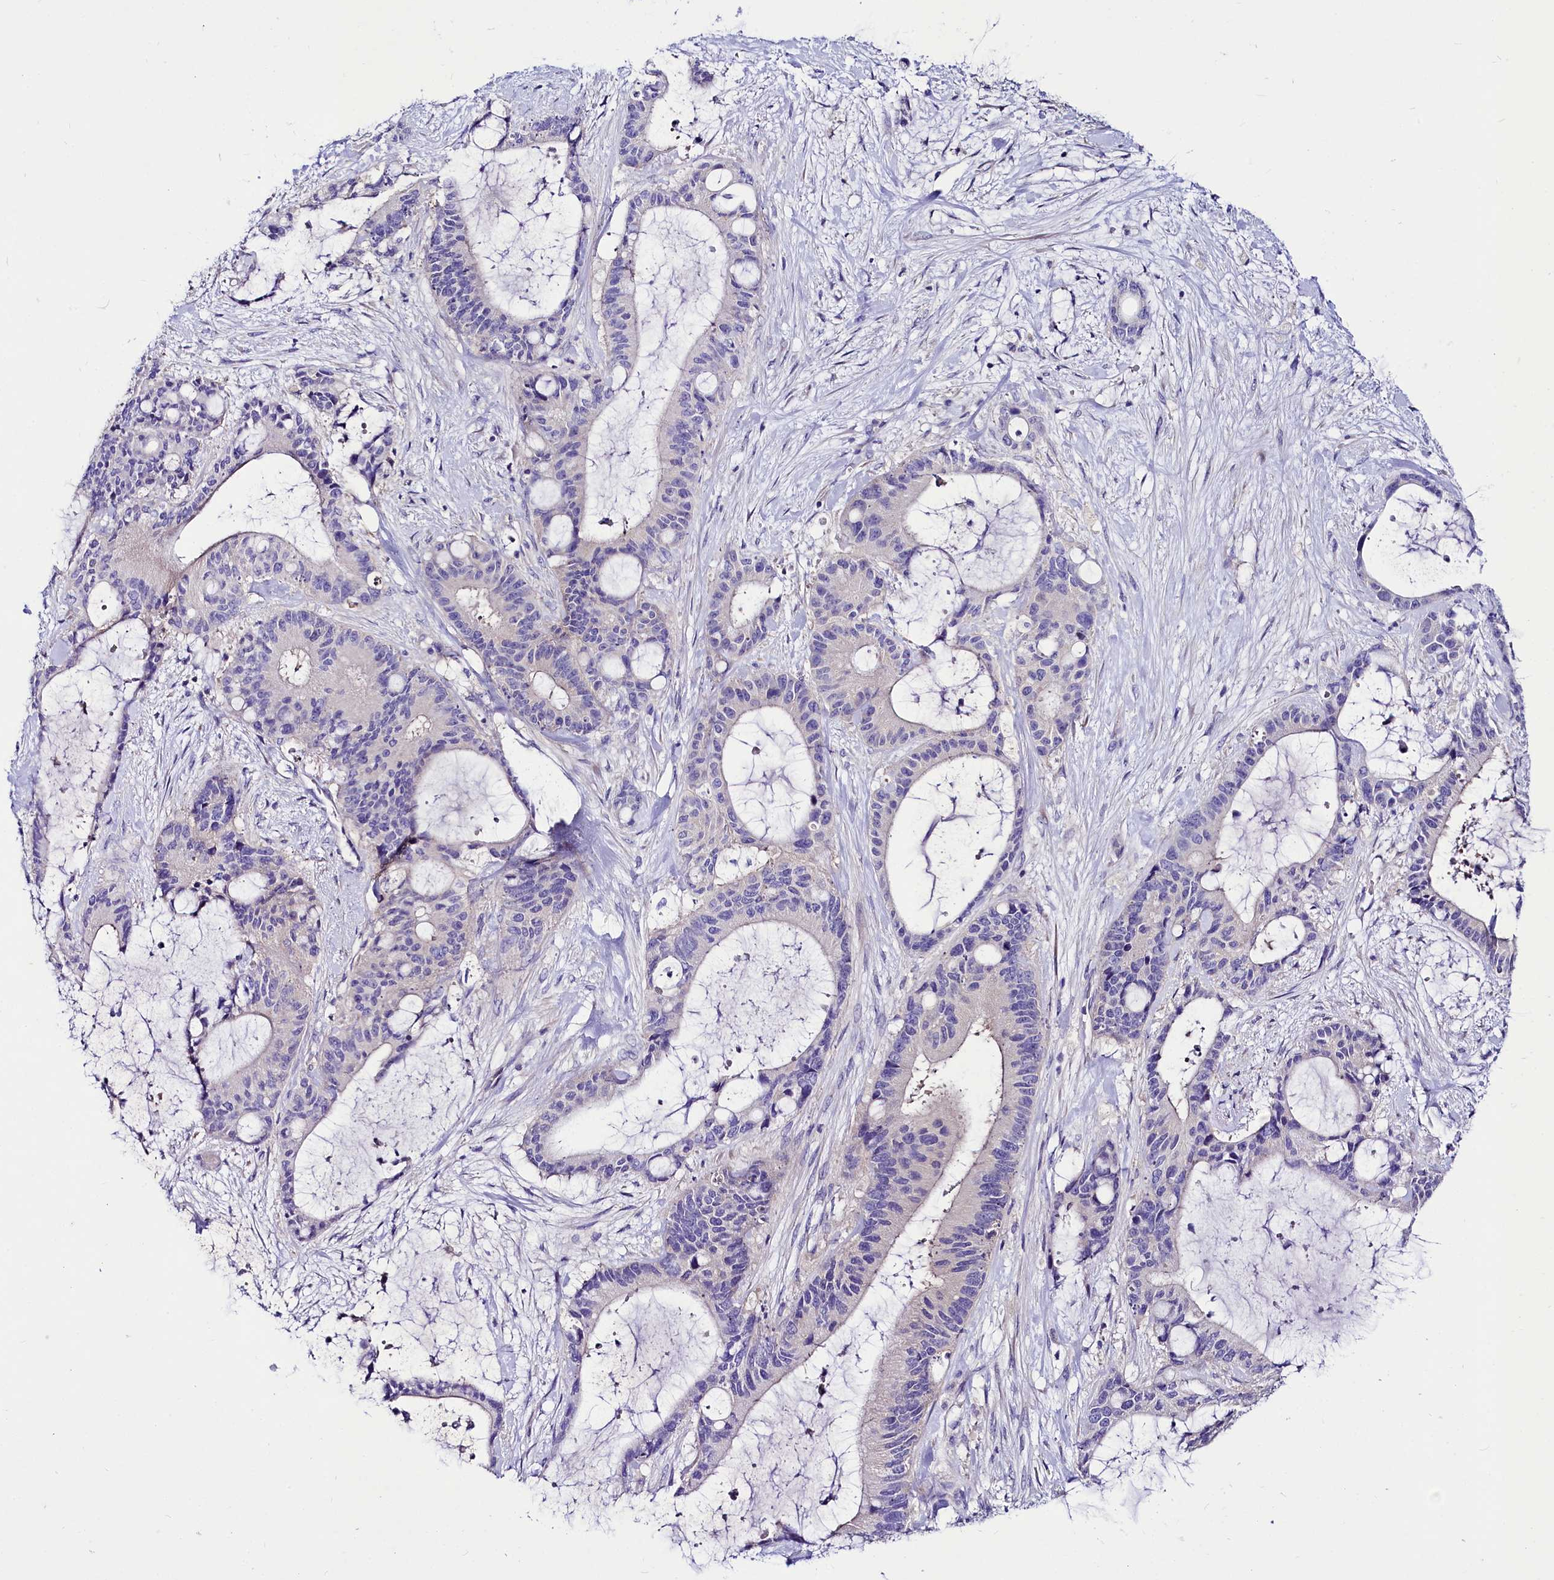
{"staining": {"intensity": "negative", "quantity": "none", "location": "none"}, "tissue": "liver cancer", "cell_type": "Tumor cells", "image_type": "cancer", "snomed": [{"axis": "morphology", "description": "Normal tissue, NOS"}, {"axis": "morphology", "description": "Cholangiocarcinoma"}, {"axis": "topography", "description": "Liver"}, {"axis": "topography", "description": "Peripheral nerve tissue"}], "caption": "High magnification brightfield microscopy of liver cancer (cholangiocarcinoma) stained with DAB (brown) and counterstained with hematoxylin (blue): tumor cells show no significant positivity. (Stains: DAB (3,3'-diaminobenzidine) immunohistochemistry (IHC) with hematoxylin counter stain, Microscopy: brightfield microscopy at high magnification).", "gene": "ABHD5", "patient": {"sex": "female", "age": 73}}